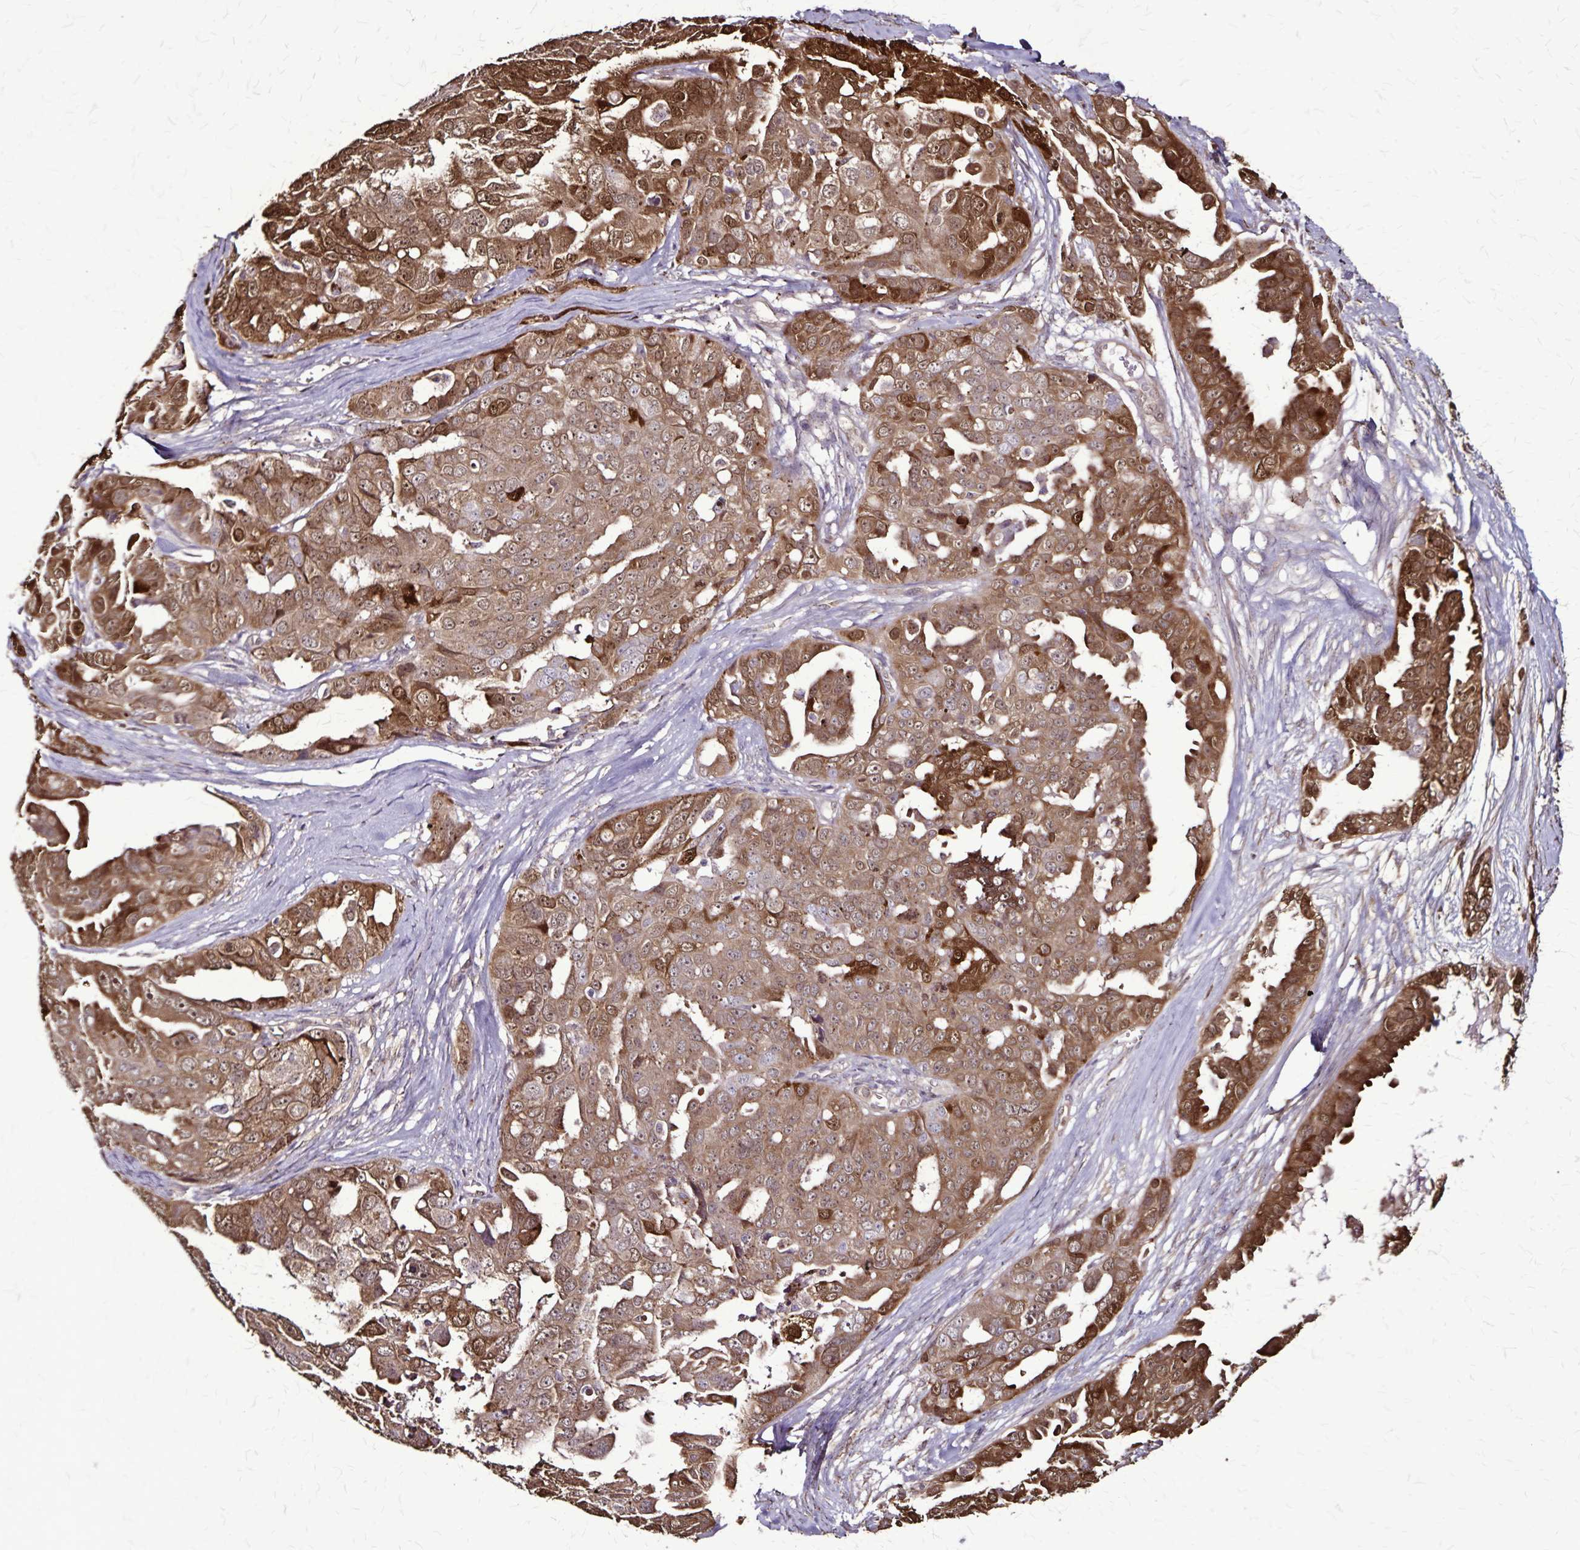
{"staining": {"intensity": "moderate", "quantity": ">75%", "location": "cytoplasmic/membranous"}, "tissue": "ovarian cancer", "cell_type": "Tumor cells", "image_type": "cancer", "snomed": [{"axis": "morphology", "description": "Carcinoma, endometroid"}, {"axis": "topography", "description": "Ovary"}], "caption": "The image demonstrates immunohistochemical staining of ovarian cancer. There is moderate cytoplasmic/membranous staining is seen in about >75% of tumor cells.", "gene": "CHMP1B", "patient": {"sex": "female", "age": 70}}